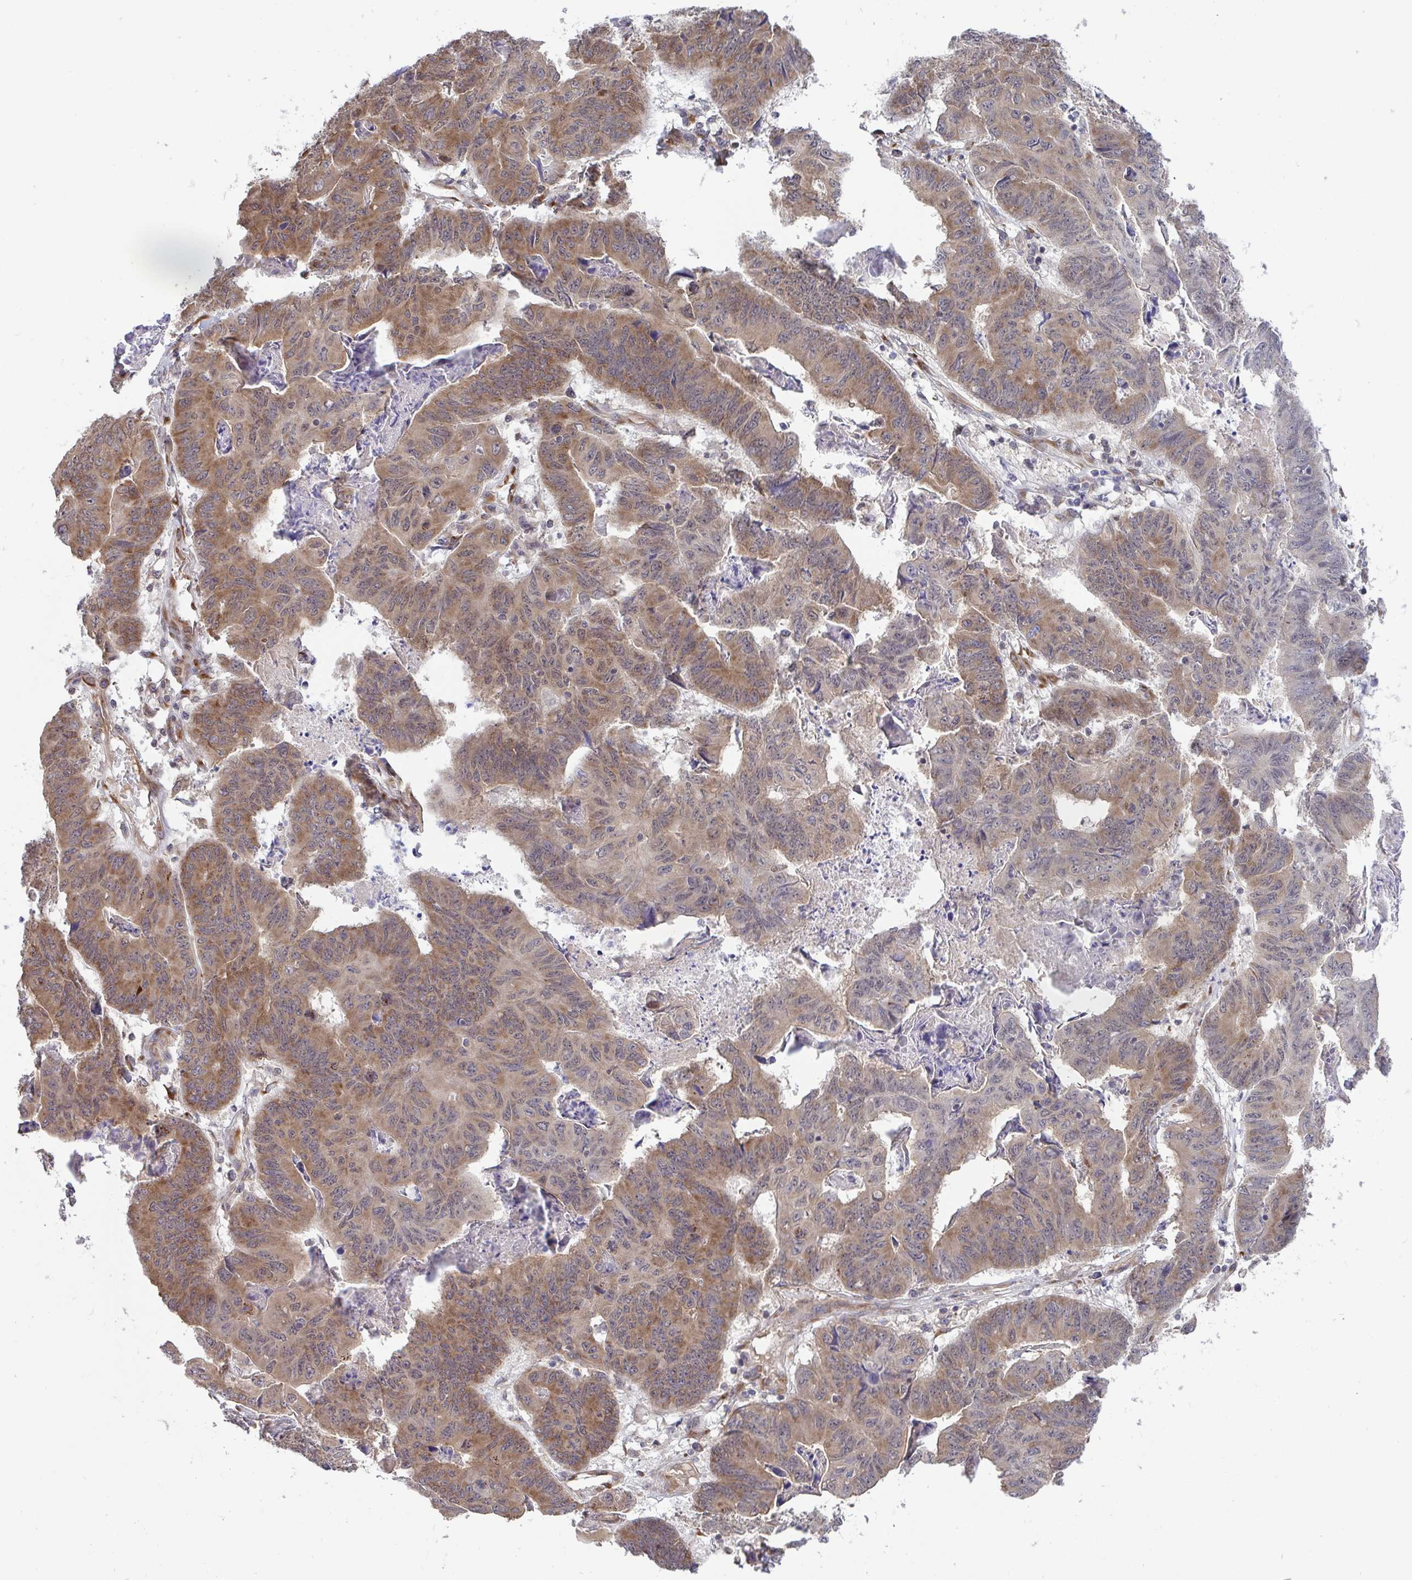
{"staining": {"intensity": "moderate", "quantity": ">75%", "location": "cytoplasmic/membranous"}, "tissue": "stomach cancer", "cell_type": "Tumor cells", "image_type": "cancer", "snomed": [{"axis": "morphology", "description": "Adenocarcinoma, NOS"}, {"axis": "topography", "description": "Stomach, lower"}], "caption": "Protein expression analysis of human stomach cancer (adenocarcinoma) reveals moderate cytoplasmic/membranous positivity in approximately >75% of tumor cells.", "gene": "ATP5MJ", "patient": {"sex": "male", "age": 77}}